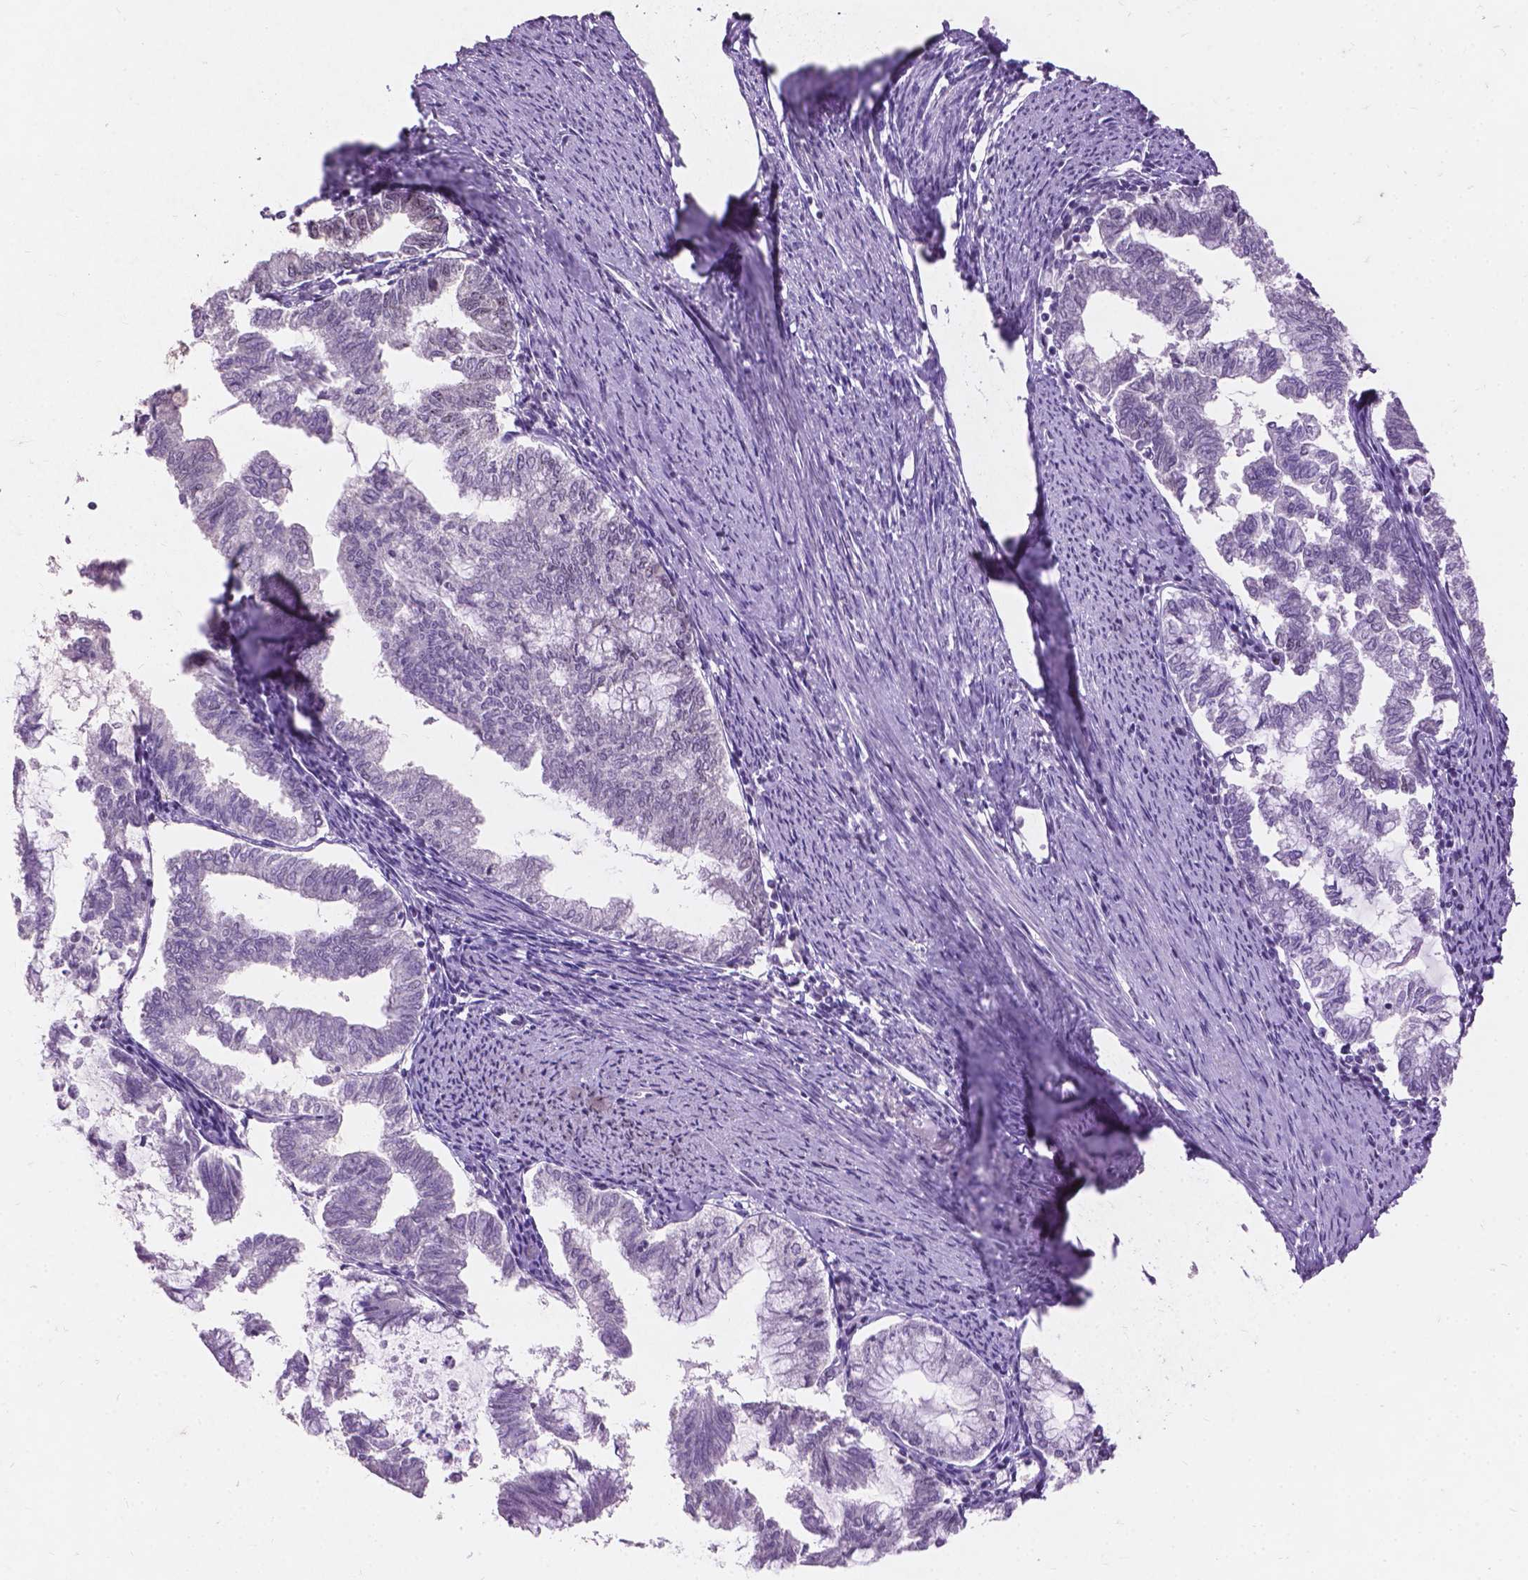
{"staining": {"intensity": "negative", "quantity": "none", "location": "none"}, "tissue": "endometrial cancer", "cell_type": "Tumor cells", "image_type": "cancer", "snomed": [{"axis": "morphology", "description": "Adenocarcinoma, NOS"}, {"axis": "topography", "description": "Endometrium"}], "caption": "An IHC image of endometrial cancer (adenocarcinoma) is shown. There is no staining in tumor cells of endometrial cancer (adenocarcinoma).", "gene": "COIL", "patient": {"sex": "female", "age": 79}}